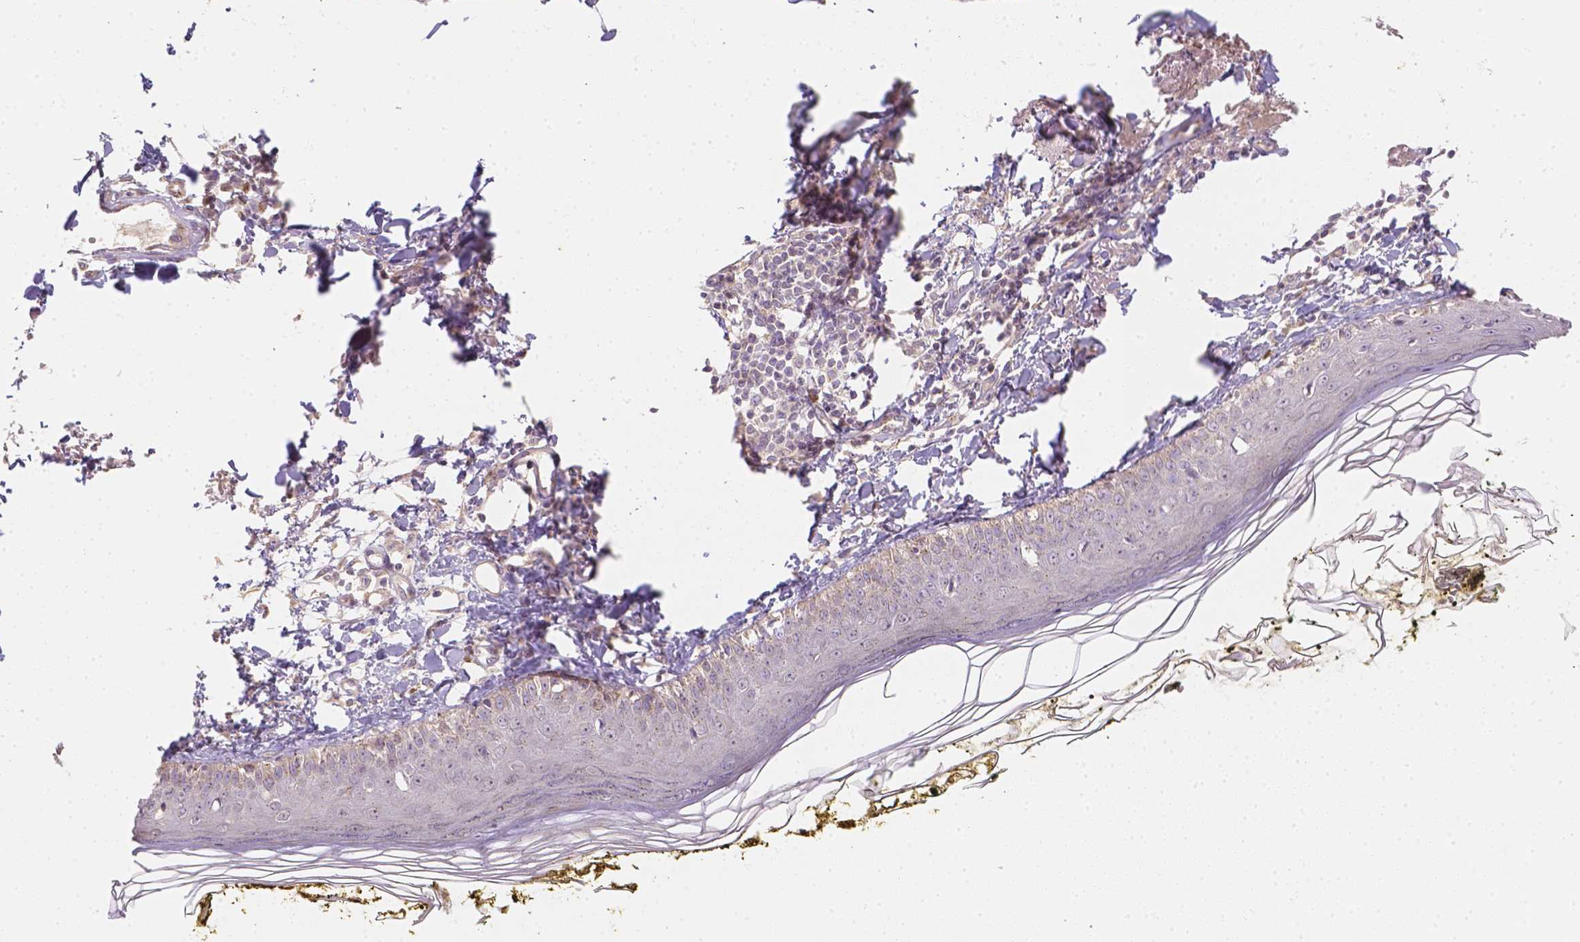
{"staining": {"intensity": "negative", "quantity": "none", "location": "none"}, "tissue": "skin", "cell_type": "Fibroblasts", "image_type": "normal", "snomed": [{"axis": "morphology", "description": "Normal tissue, NOS"}, {"axis": "topography", "description": "Skin"}], "caption": "The immunohistochemistry photomicrograph has no significant expression in fibroblasts of skin. (DAB immunohistochemistry (IHC) visualized using brightfield microscopy, high magnification).", "gene": "C10orf67", "patient": {"sex": "male", "age": 76}}